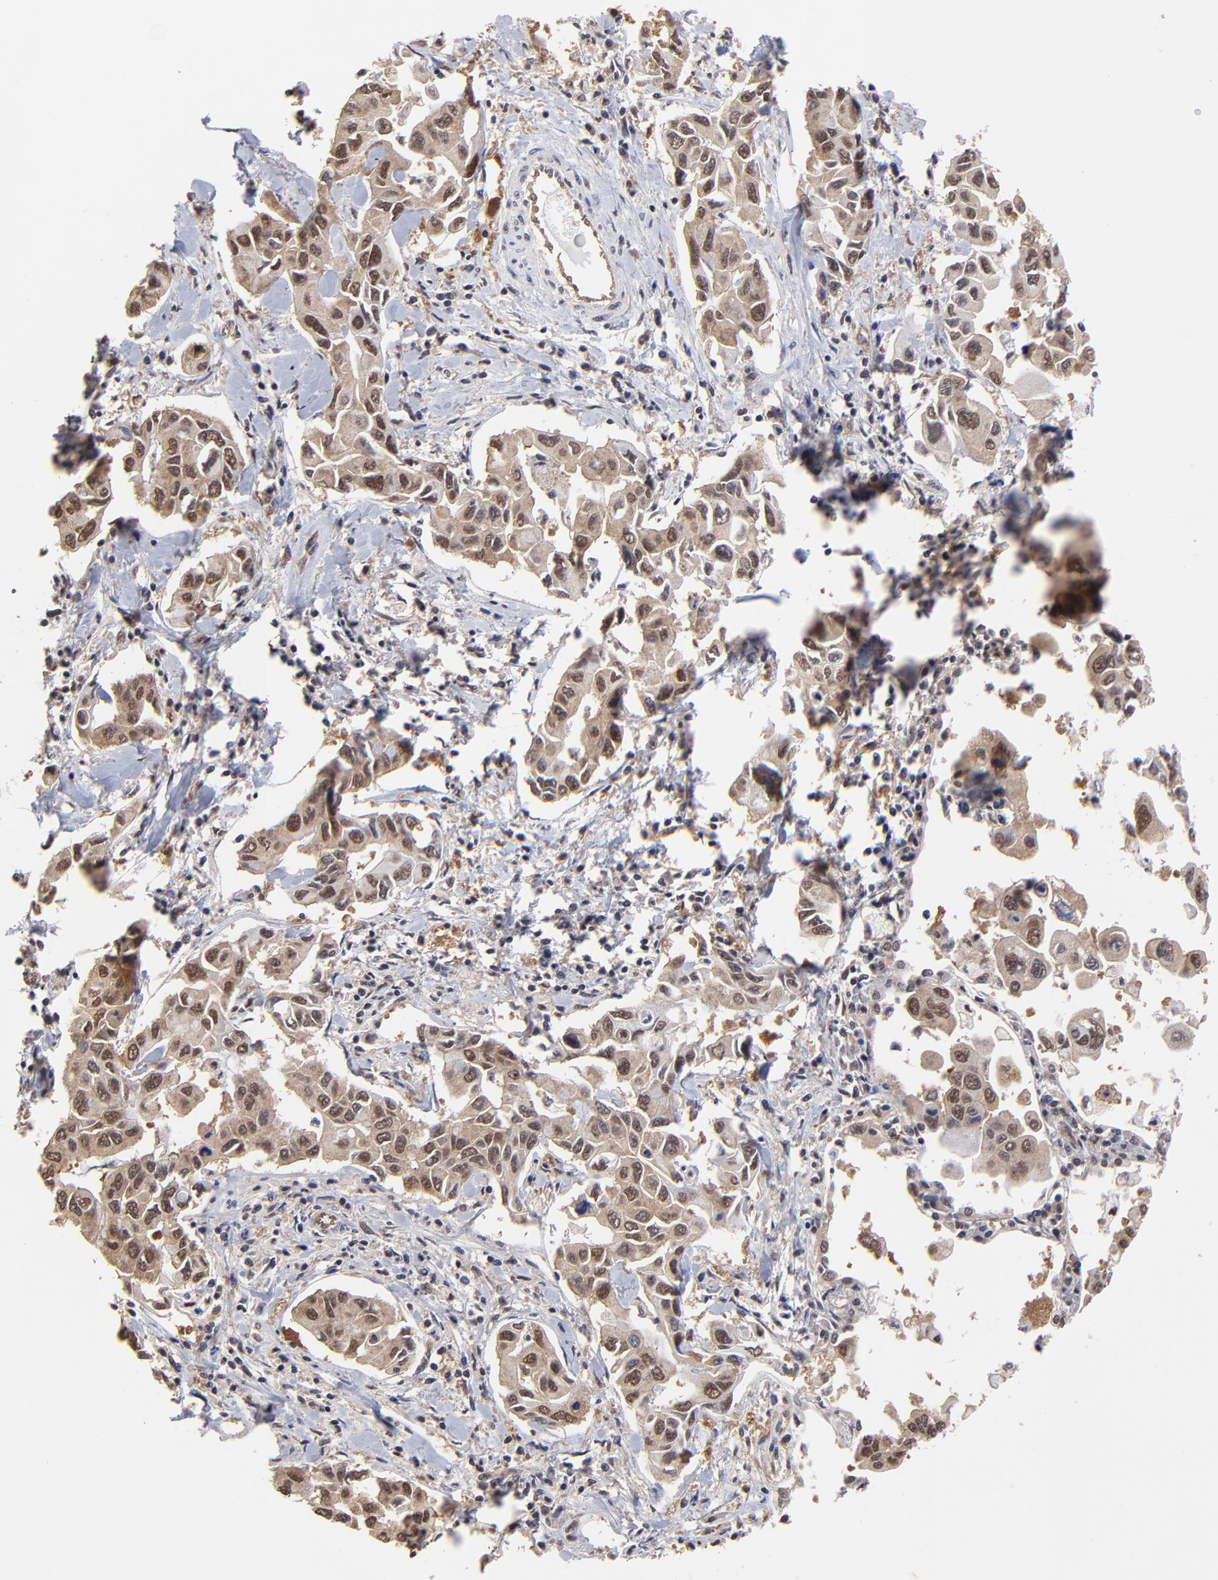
{"staining": {"intensity": "moderate", "quantity": ">75%", "location": "nuclear"}, "tissue": "lung cancer", "cell_type": "Tumor cells", "image_type": "cancer", "snomed": [{"axis": "morphology", "description": "Adenocarcinoma, NOS"}, {"axis": "topography", "description": "Lymph node"}, {"axis": "topography", "description": "Lung"}], "caption": "Lung cancer tissue reveals moderate nuclear positivity in about >75% of tumor cells, visualized by immunohistochemistry. The staining is performed using DAB (3,3'-diaminobenzidine) brown chromogen to label protein expression. The nuclei are counter-stained blue using hematoxylin.", "gene": "PSMC4", "patient": {"sex": "male", "age": 64}}